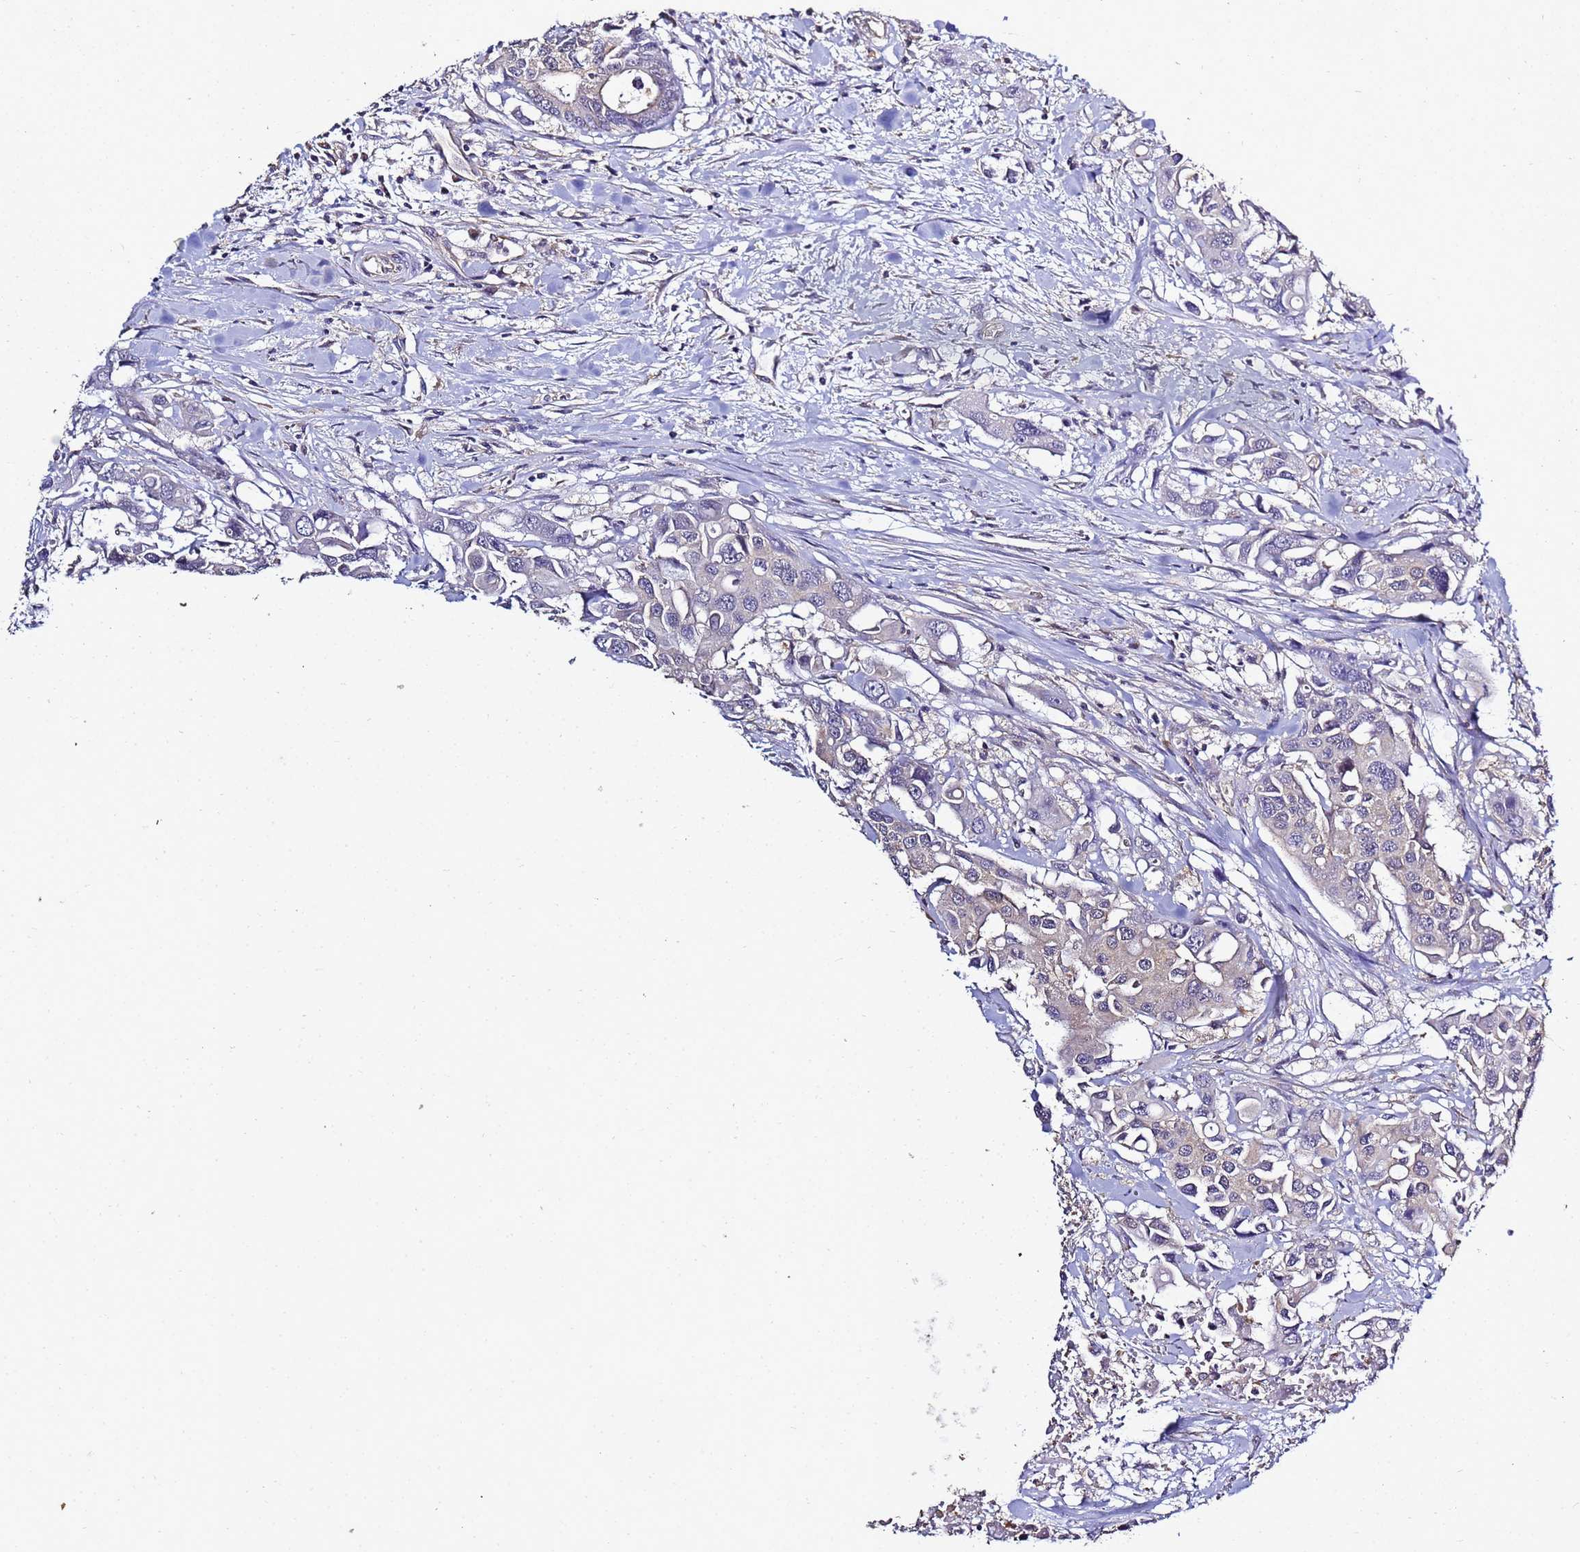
{"staining": {"intensity": "negative", "quantity": "none", "location": "none"}, "tissue": "colorectal cancer", "cell_type": "Tumor cells", "image_type": "cancer", "snomed": [{"axis": "morphology", "description": "Adenocarcinoma, NOS"}, {"axis": "topography", "description": "Colon"}], "caption": "DAB (3,3'-diaminobenzidine) immunohistochemical staining of human colorectal adenocarcinoma displays no significant positivity in tumor cells.", "gene": "ENOPH1", "patient": {"sex": "male", "age": 77}}